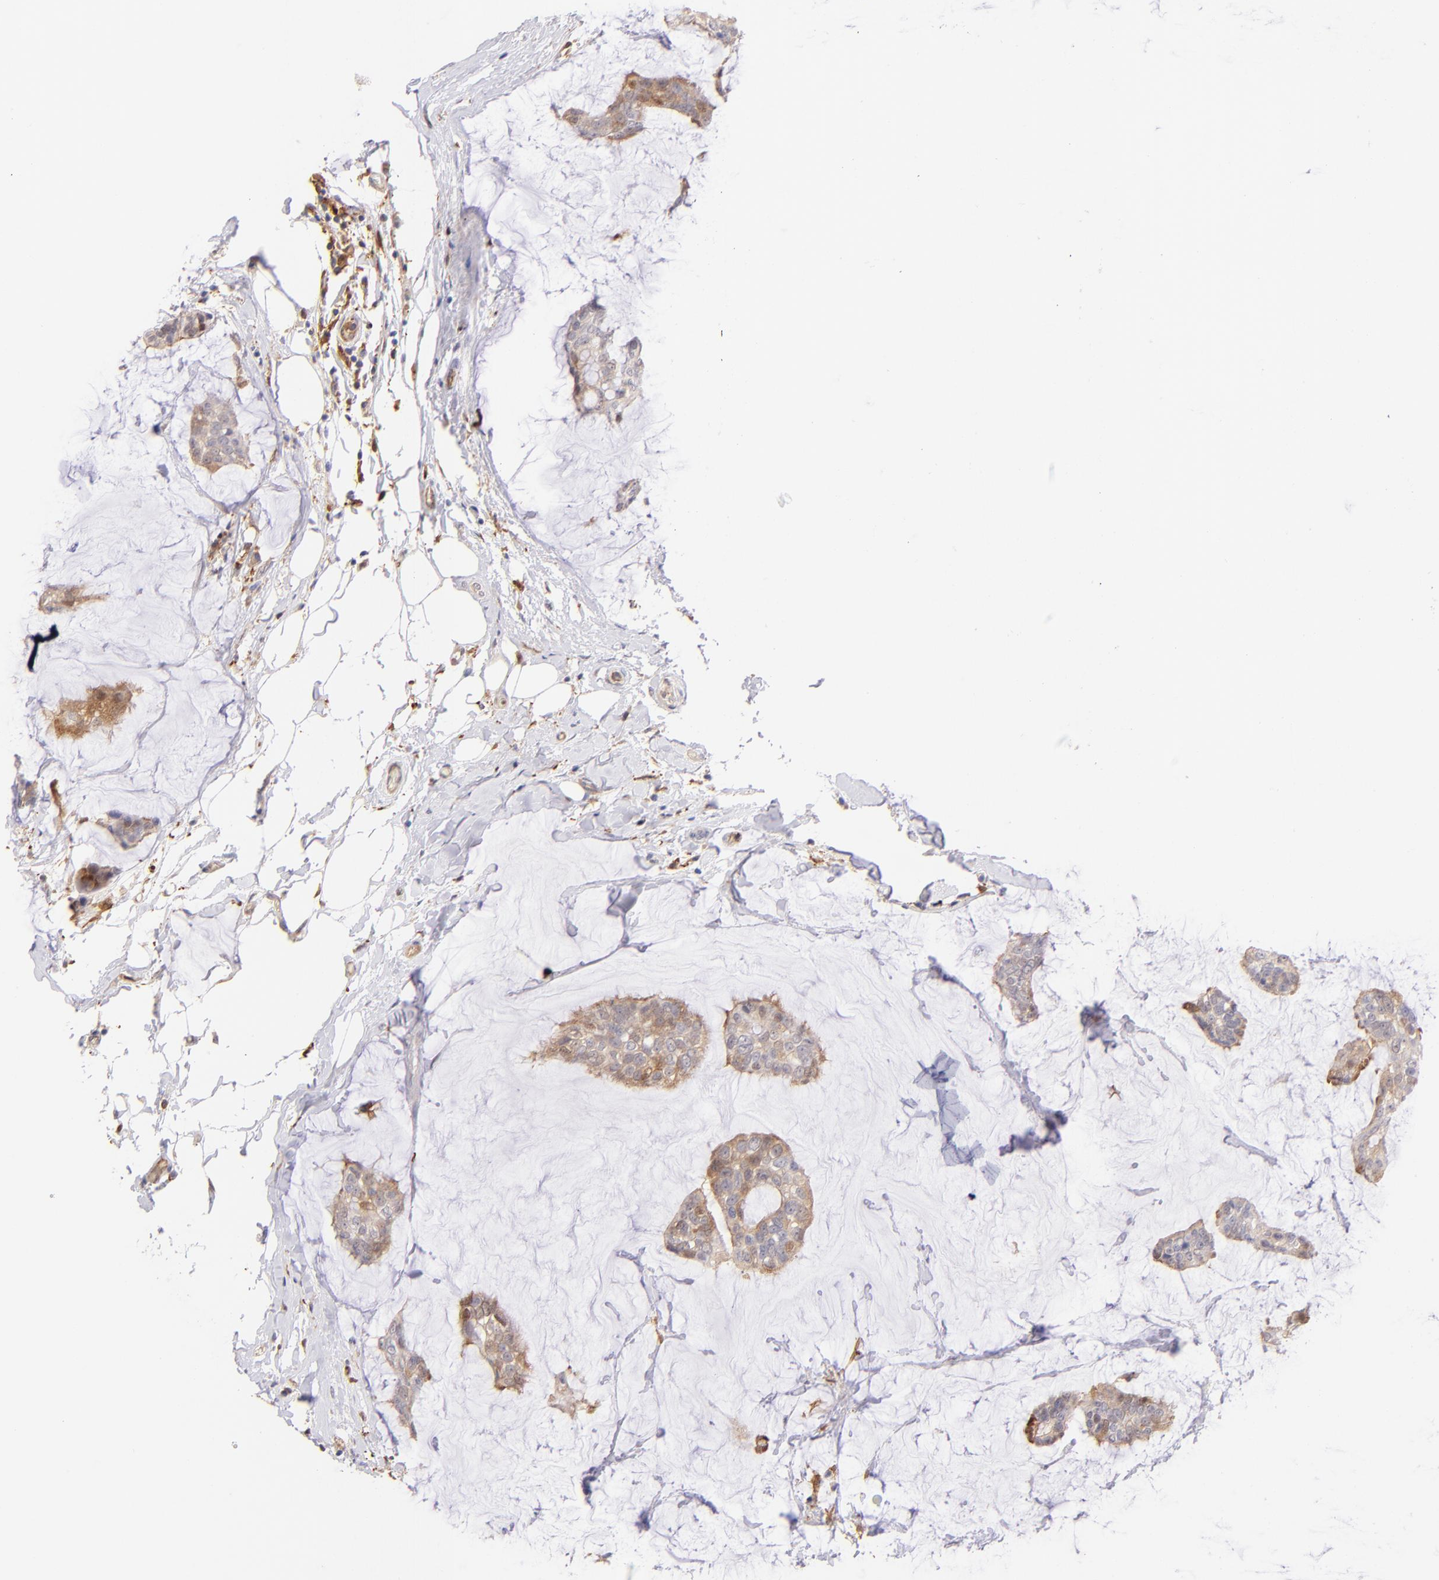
{"staining": {"intensity": "moderate", "quantity": ">75%", "location": "cytoplasmic/membranous"}, "tissue": "breast cancer", "cell_type": "Tumor cells", "image_type": "cancer", "snomed": [{"axis": "morphology", "description": "Duct carcinoma"}, {"axis": "topography", "description": "Breast"}], "caption": "Breast cancer stained with a protein marker reveals moderate staining in tumor cells.", "gene": "BTK", "patient": {"sex": "female", "age": 93}}